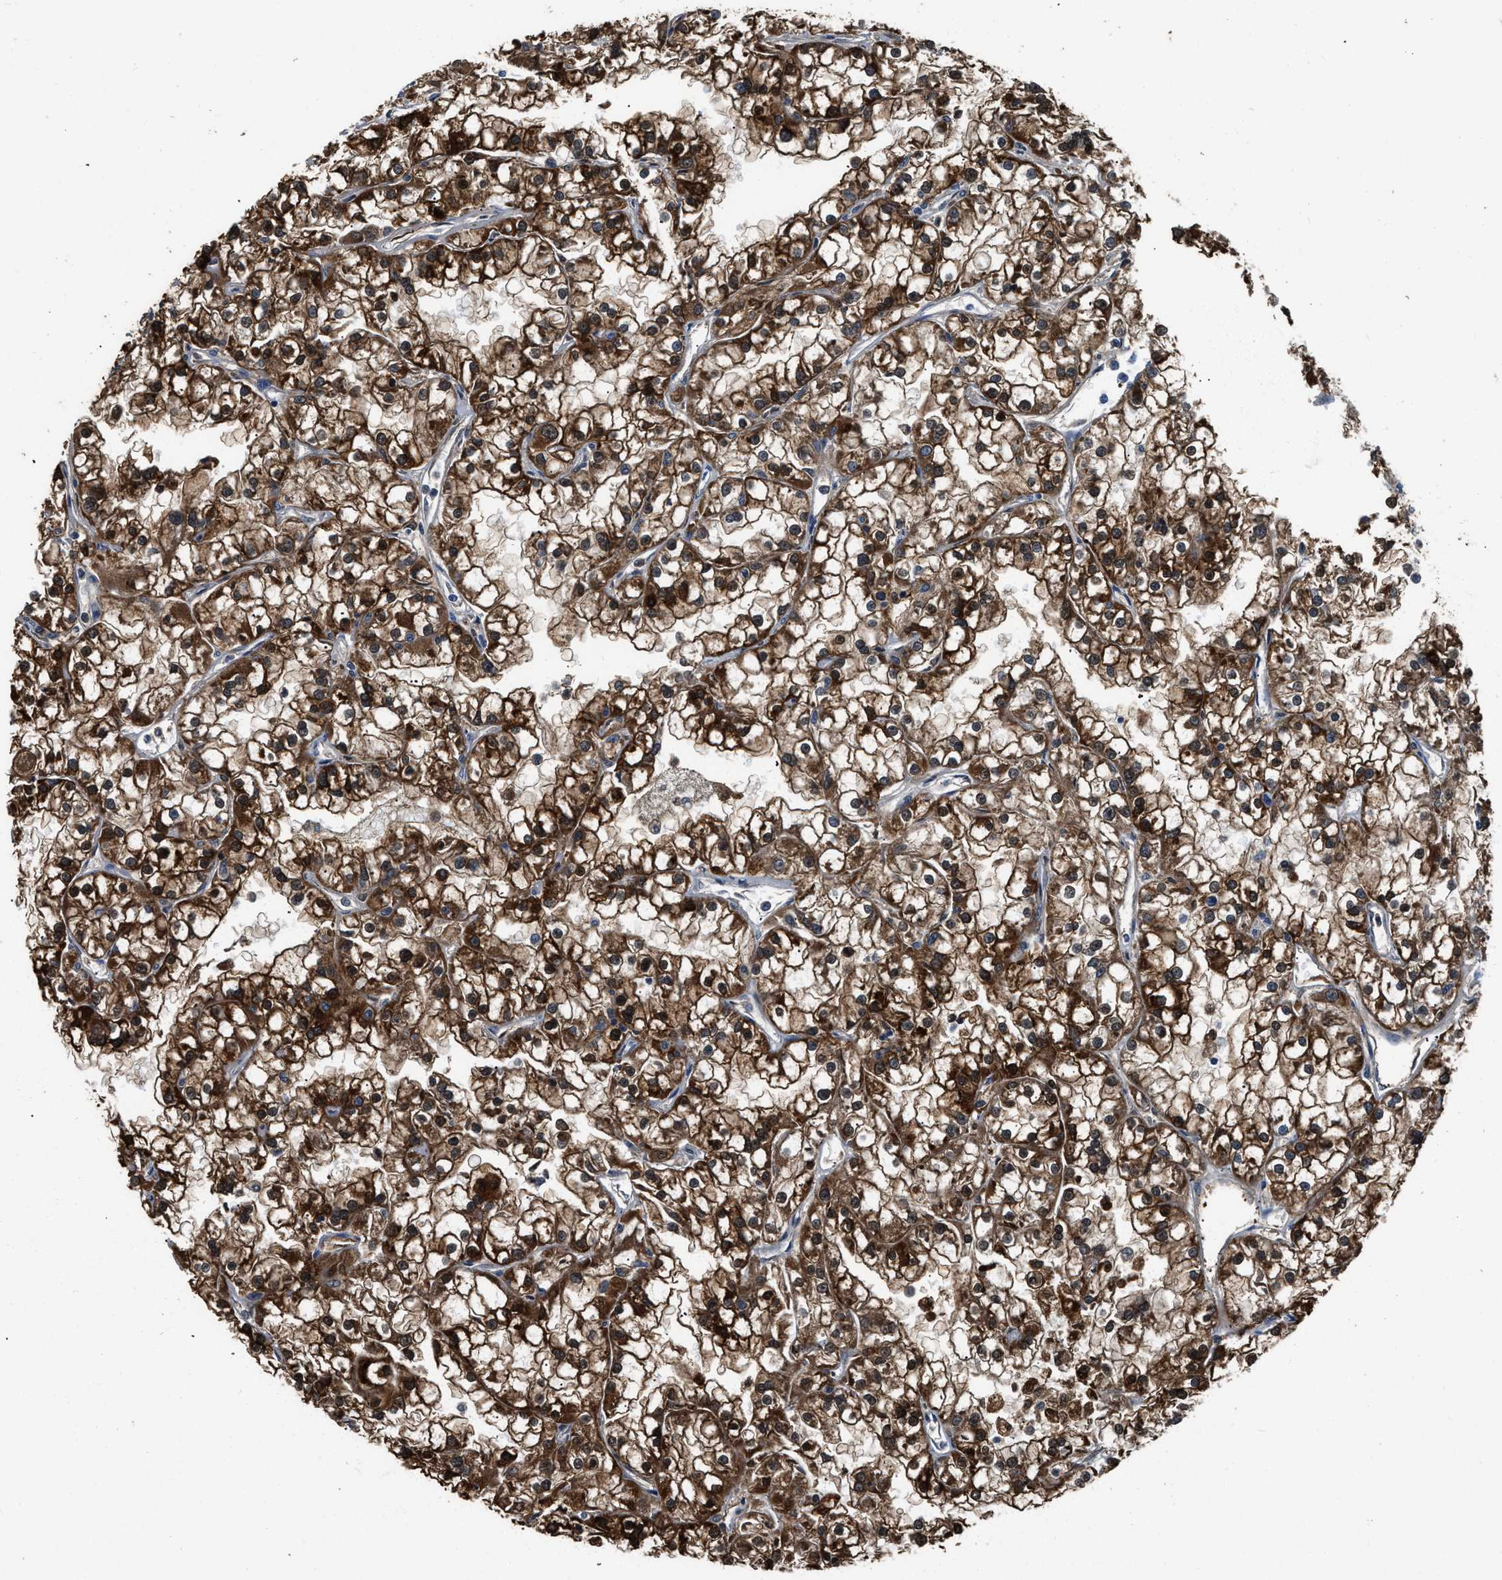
{"staining": {"intensity": "strong", "quantity": ">75%", "location": "cytoplasmic/membranous"}, "tissue": "renal cancer", "cell_type": "Tumor cells", "image_type": "cancer", "snomed": [{"axis": "morphology", "description": "Adenocarcinoma, NOS"}, {"axis": "topography", "description": "Kidney"}], "caption": "High-magnification brightfield microscopy of renal adenocarcinoma stained with DAB (3,3'-diaminobenzidine) (brown) and counterstained with hematoxylin (blue). tumor cells exhibit strong cytoplasmic/membranous expression is seen in approximately>75% of cells.", "gene": "PKM", "patient": {"sex": "female", "age": 52}}